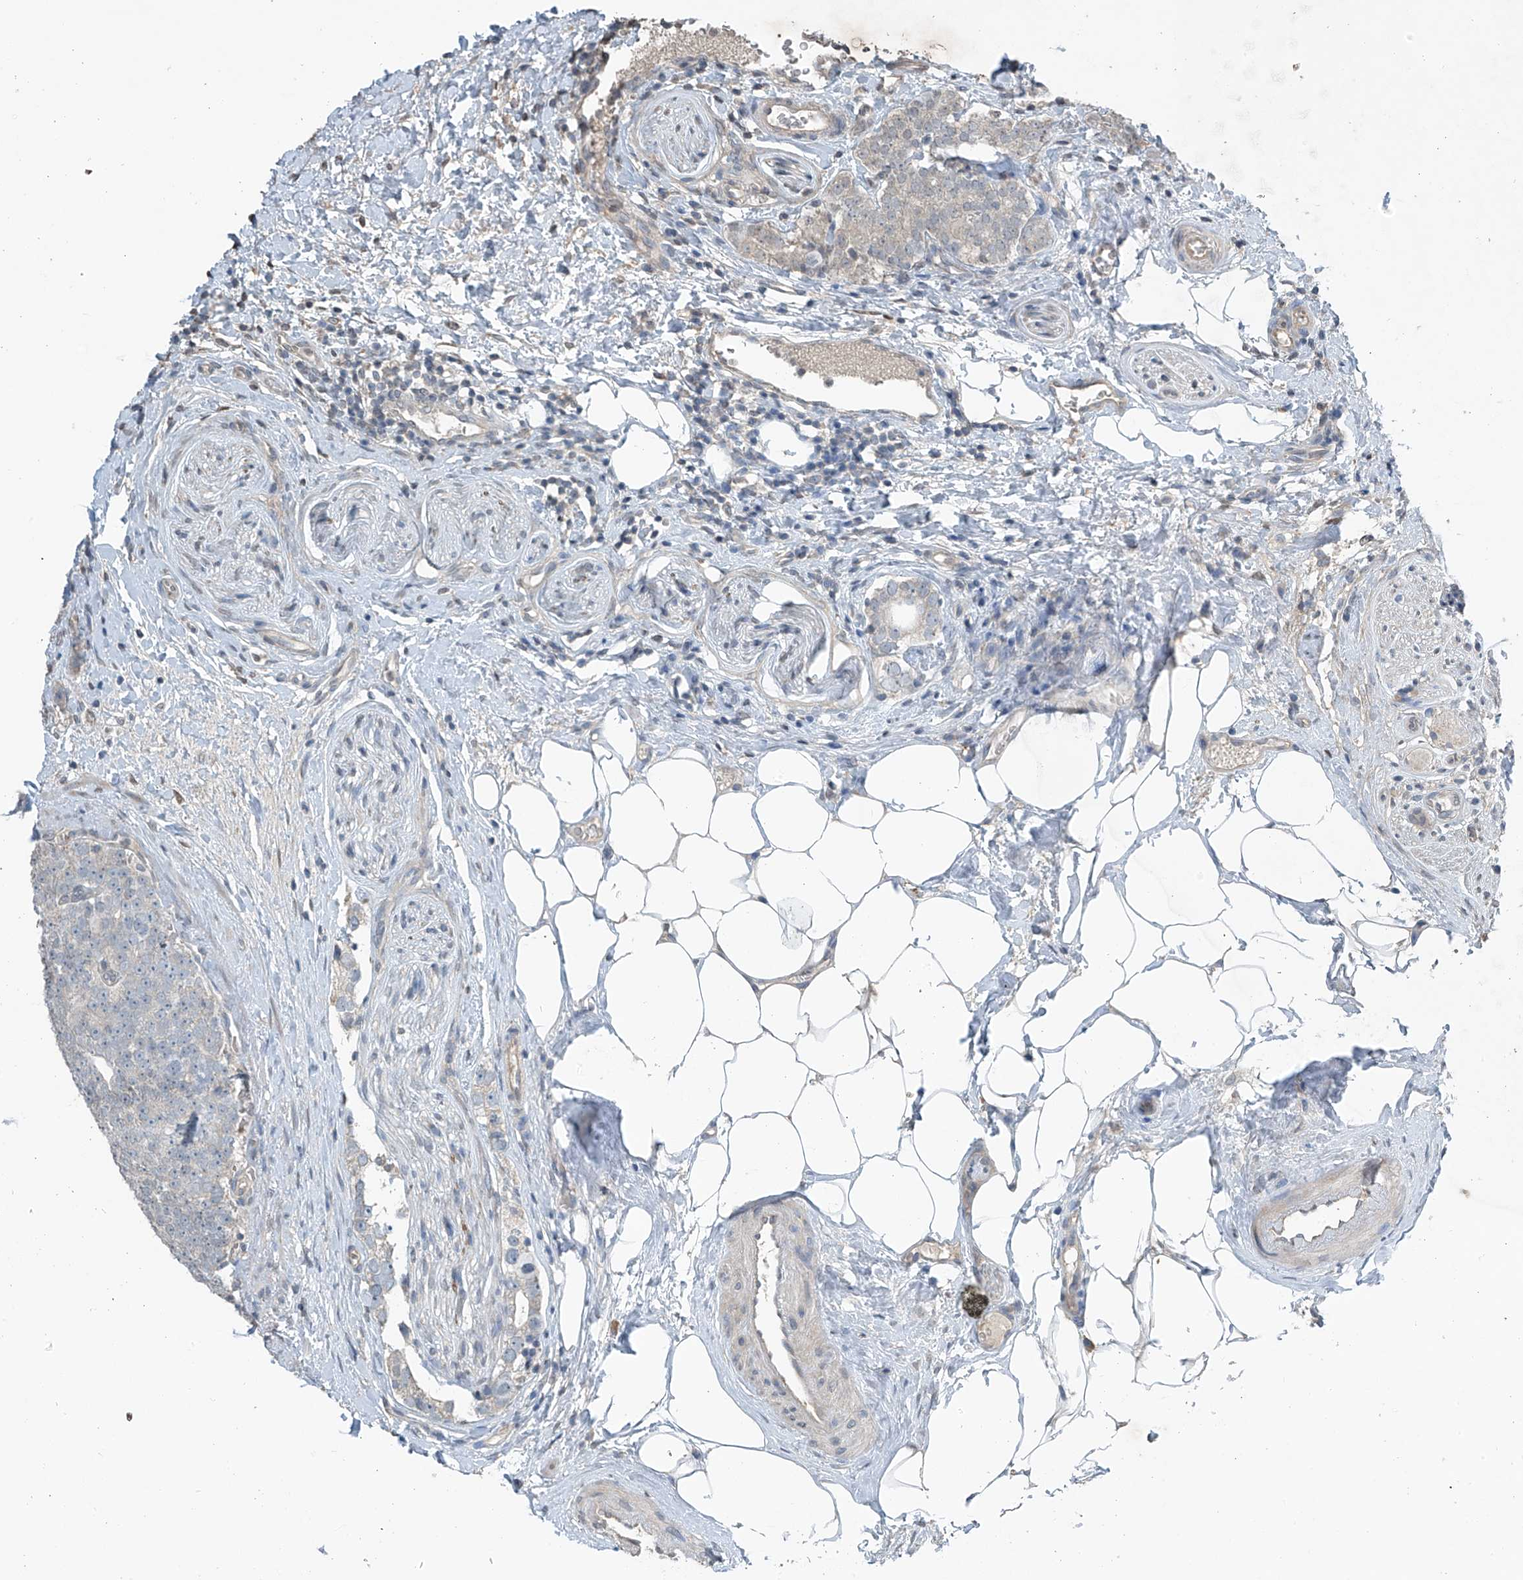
{"staining": {"intensity": "negative", "quantity": "none", "location": "none"}, "tissue": "prostate cancer", "cell_type": "Tumor cells", "image_type": "cancer", "snomed": [{"axis": "morphology", "description": "Adenocarcinoma, High grade"}, {"axis": "topography", "description": "Prostate"}], "caption": "Tumor cells are negative for brown protein staining in prostate cancer (high-grade adenocarcinoma).", "gene": "HOXA11", "patient": {"sex": "male", "age": 56}}